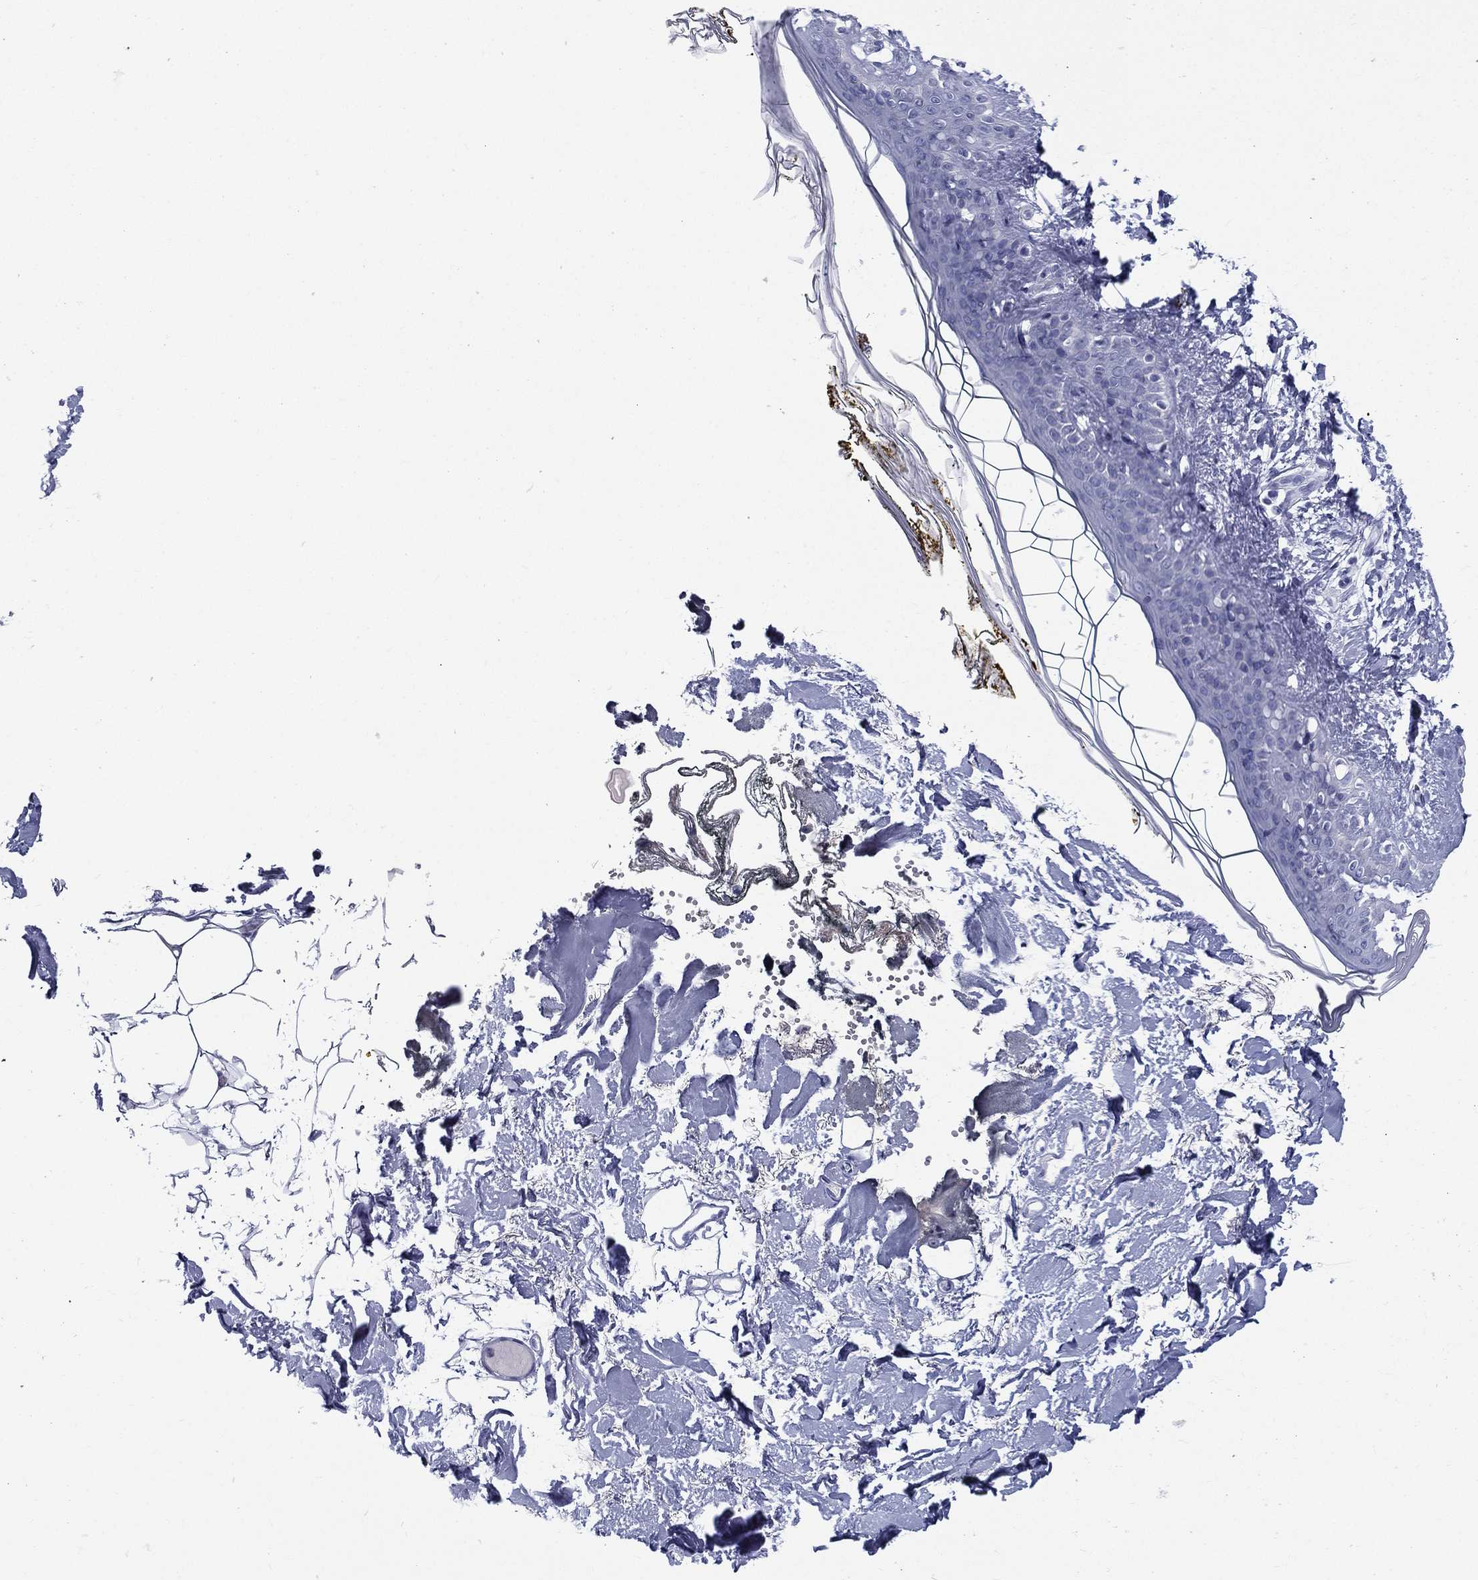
{"staining": {"intensity": "negative", "quantity": "none", "location": "none"}, "tissue": "skin", "cell_type": "Fibroblasts", "image_type": "normal", "snomed": [{"axis": "morphology", "description": "Normal tissue, NOS"}, {"axis": "topography", "description": "Skin"}], "caption": "Human skin stained for a protein using immunohistochemistry shows no expression in fibroblasts.", "gene": "RSPH4A", "patient": {"sex": "female", "age": 34}}